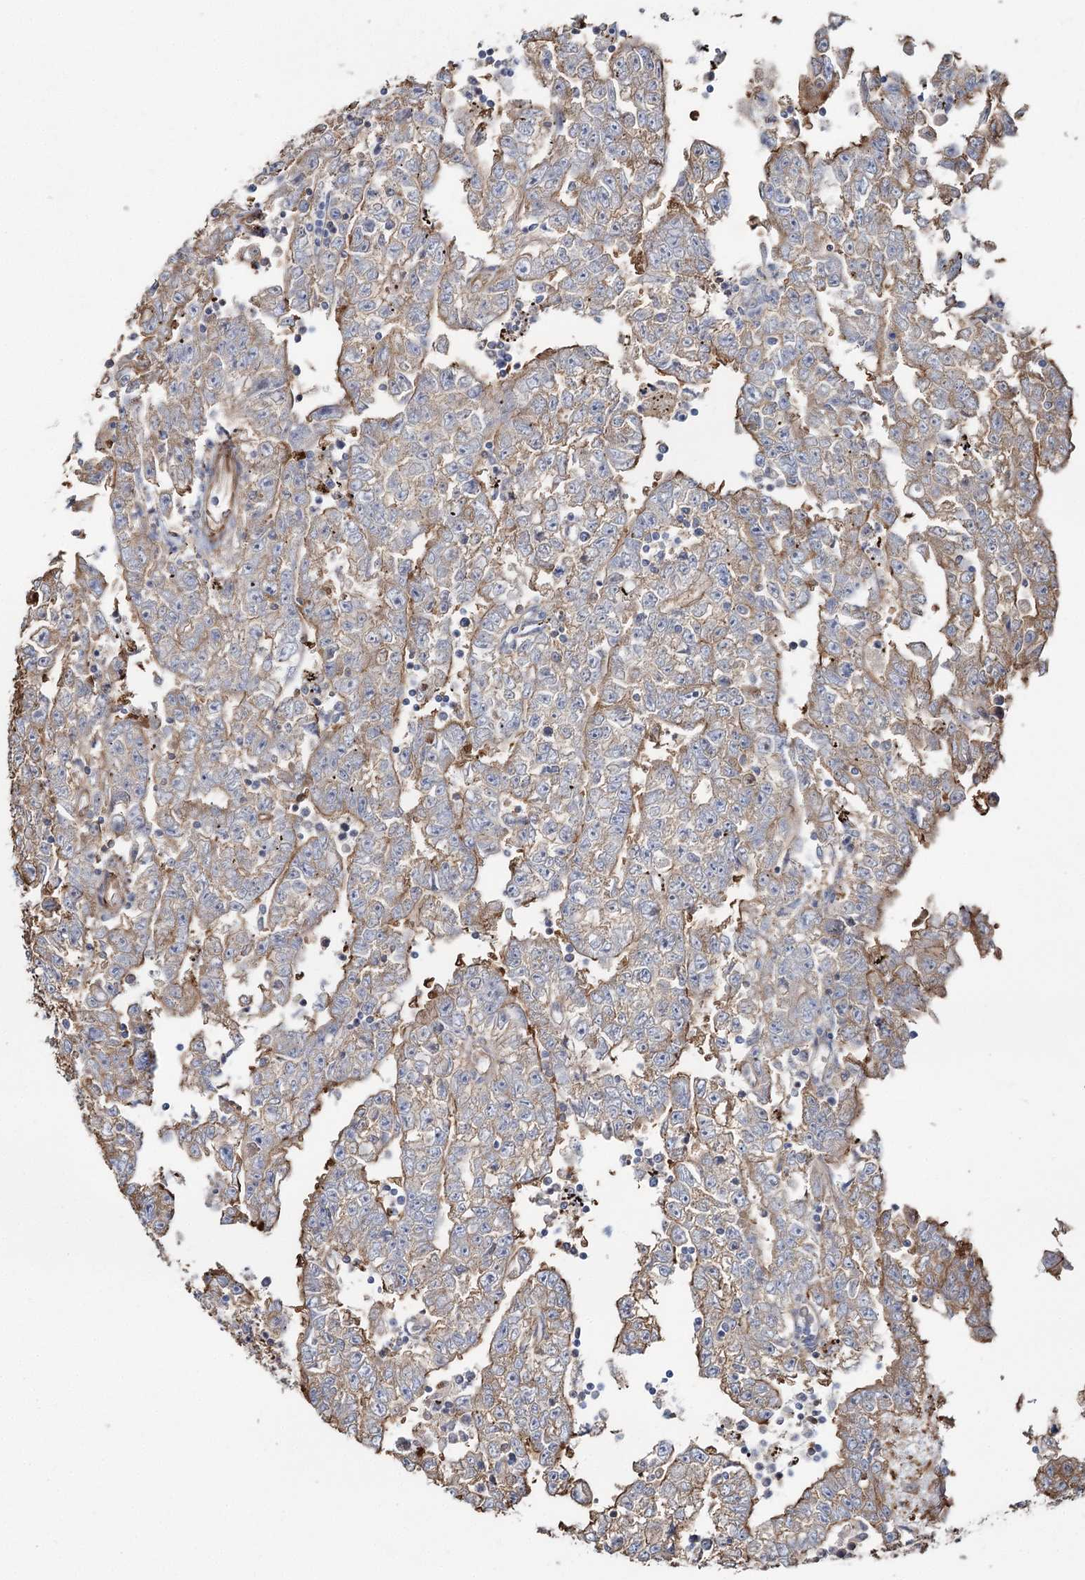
{"staining": {"intensity": "moderate", "quantity": "25%-75%", "location": "cytoplasmic/membranous"}, "tissue": "testis cancer", "cell_type": "Tumor cells", "image_type": "cancer", "snomed": [{"axis": "morphology", "description": "Carcinoma, Embryonal, NOS"}, {"axis": "topography", "description": "Testis"}], "caption": "A micrograph of embryonal carcinoma (testis) stained for a protein exhibits moderate cytoplasmic/membranous brown staining in tumor cells. (DAB (3,3'-diaminobenzidine) IHC with brightfield microscopy, high magnification).", "gene": "SUMF1", "patient": {"sex": "male", "age": 25}}